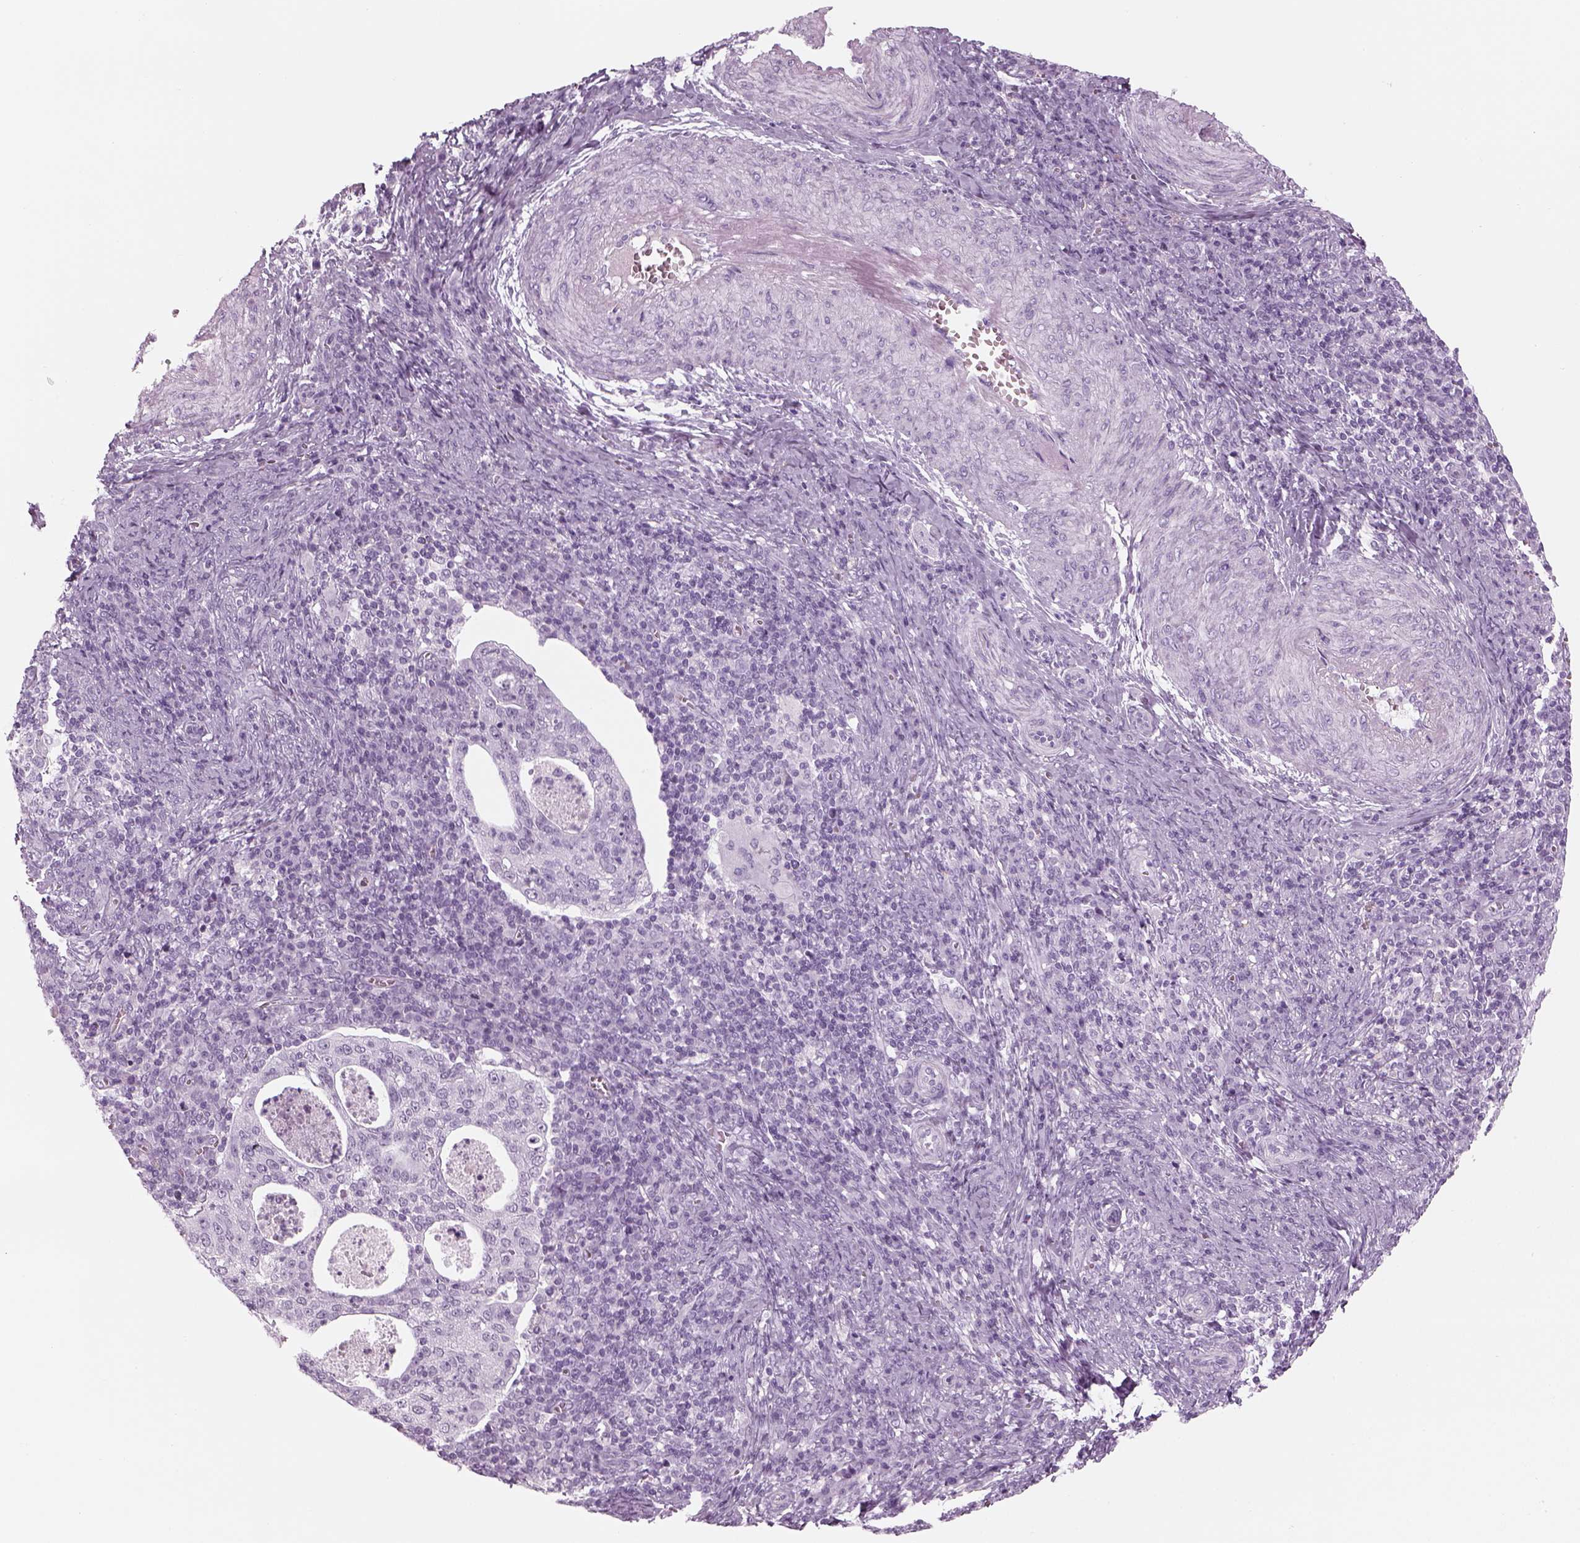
{"staining": {"intensity": "negative", "quantity": "none", "location": "none"}, "tissue": "cervical cancer", "cell_type": "Tumor cells", "image_type": "cancer", "snomed": [{"axis": "morphology", "description": "Squamous cell carcinoma, NOS"}, {"axis": "topography", "description": "Cervix"}], "caption": "Photomicrograph shows no protein expression in tumor cells of cervical squamous cell carcinoma tissue.", "gene": "PABPC1L2B", "patient": {"sex": "female", "age": 39}}